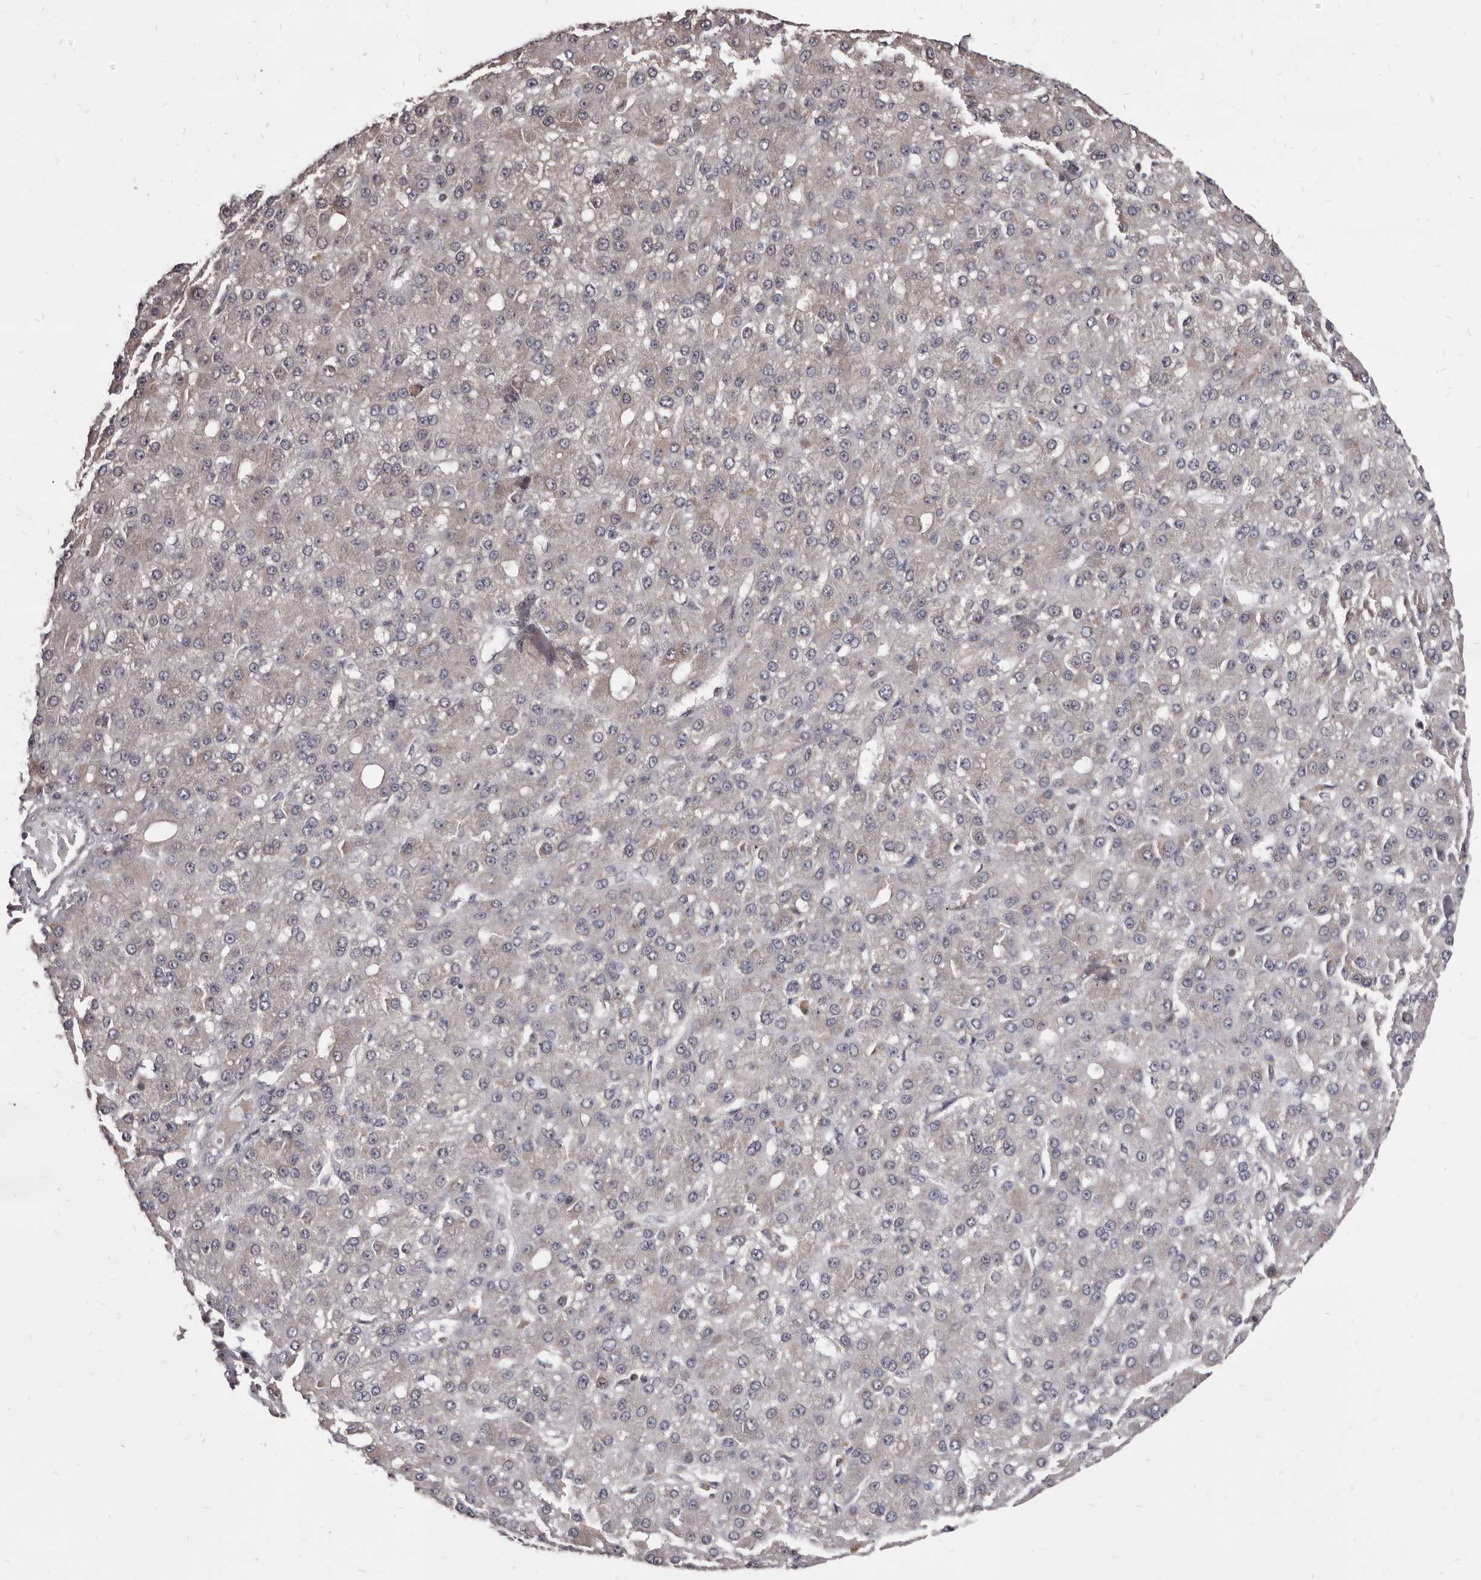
{"staining": {"intensity": "negative", "quantity": "none", "location": "none"}, "tissue": "liver cancer", "cell_type": "Tumor cells", "image_type": "cancer", "snomed": [{"axis": "morphology", "description": "Carcinoma, Hepatocellular, NOS"}, {"axis": "topography", "description": "Liver"}], "caption": "Tumor cells show no significant expression in liver cancer (hepatocellular carcinoma). The staining was performed using DAB to visualize the protein expression in brown, while the nuclei were stained in blue with hematoxylin (Magnification: 20x).", "gene": "MAP3K14", "patient": {"sex": "male", "age": 67}}